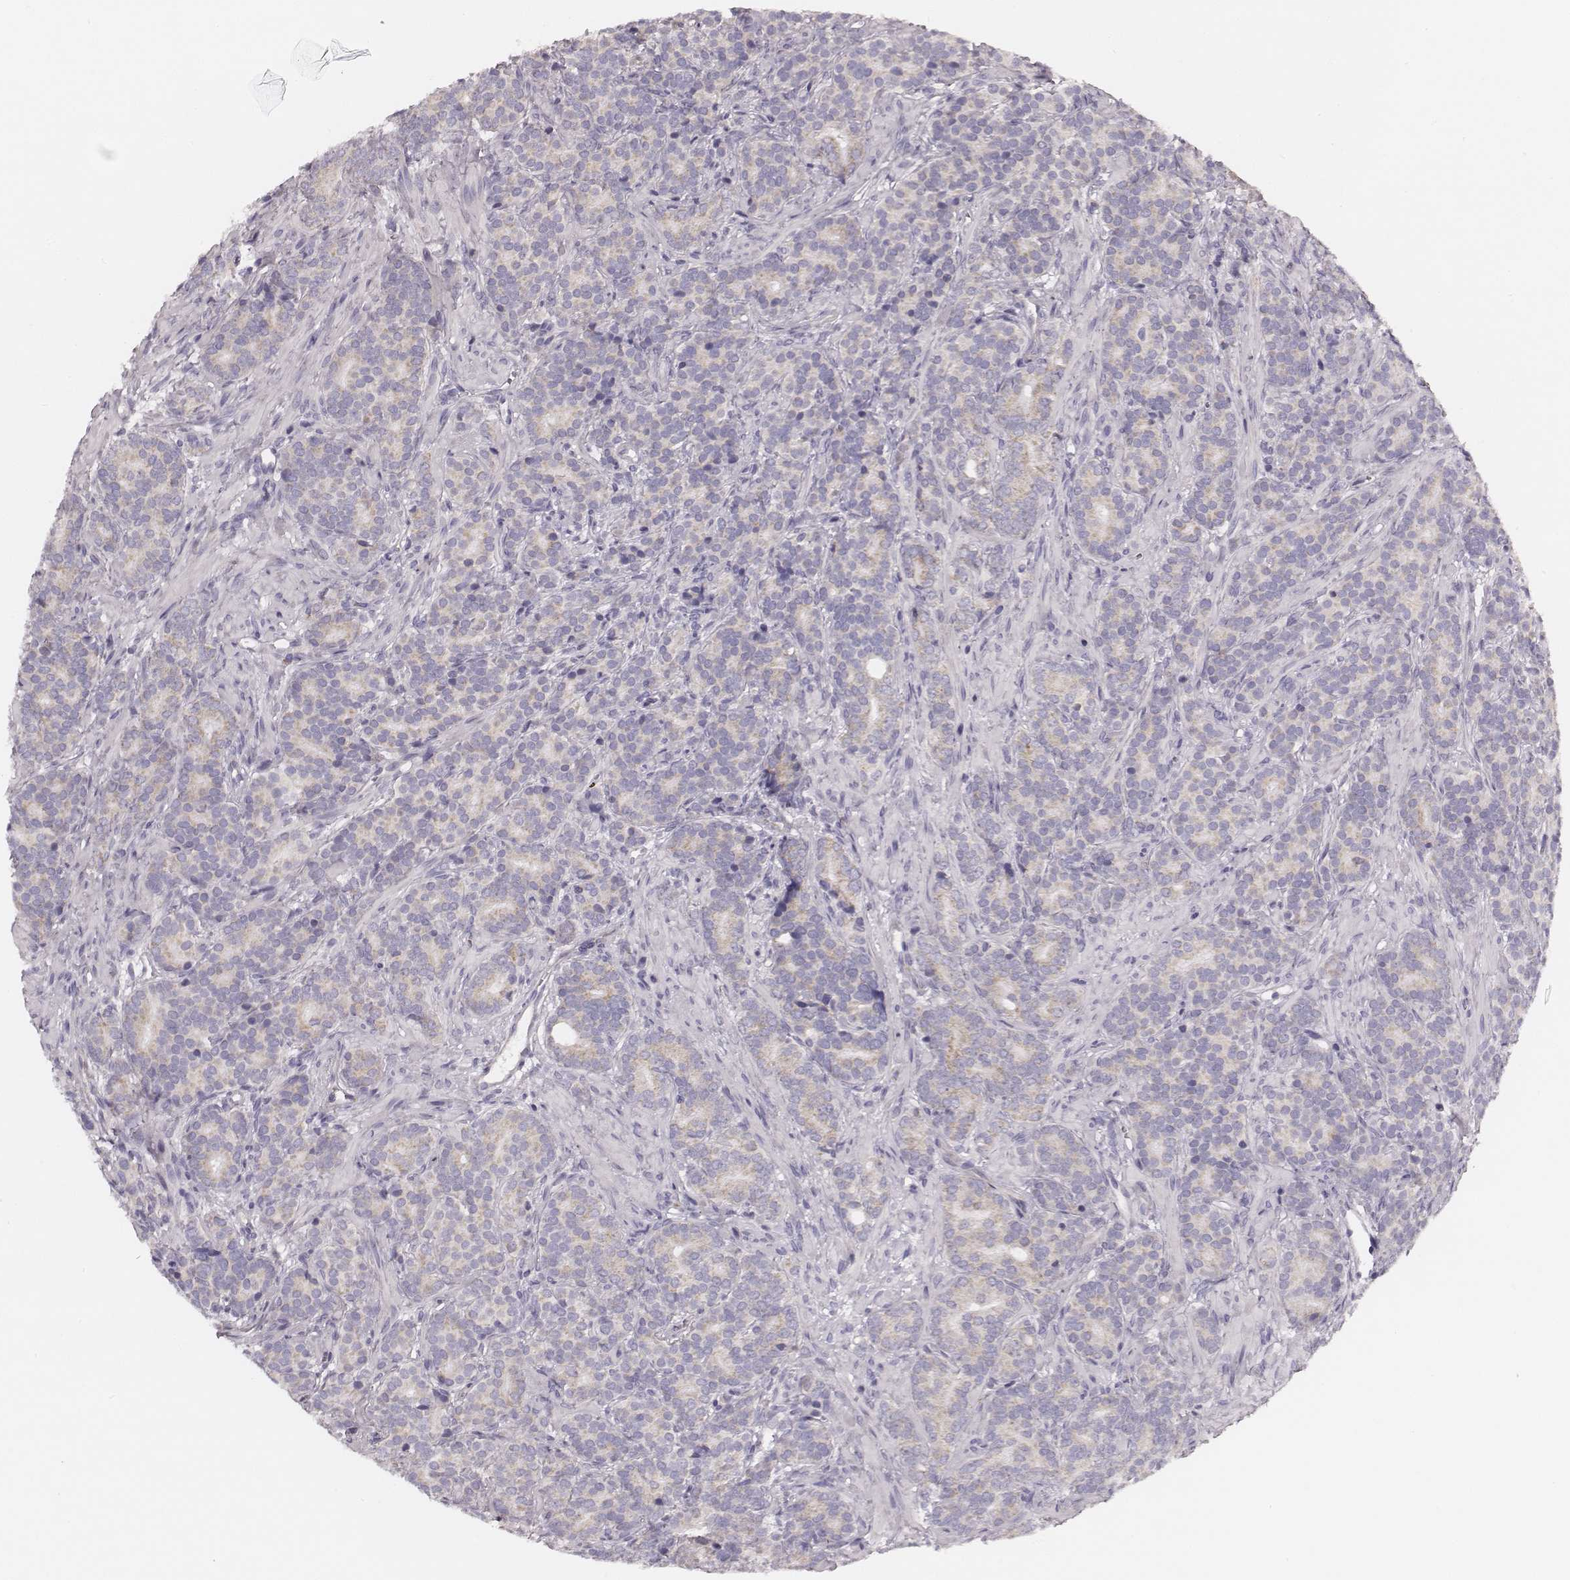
{"staining": {"intensity": "negative", "quantity": "none", "location": "none"}, "tissue": "prostate cancer", "cell_type": "Tumor cells", "image_type": "cancer", "snomed": [{"axis": "morphology", "description": "Adenocarcinoma, High grade"}, {"axis": "topography", "description": "Prostate"}], "caption": "DAB immunohistochemical staining of human adenocarcinoma (high-grade) (prostate) demonstrates no significant positivity in tumor cells.", "gene": "UBL4B", "patient": {"sex": "male", "age": 84}}